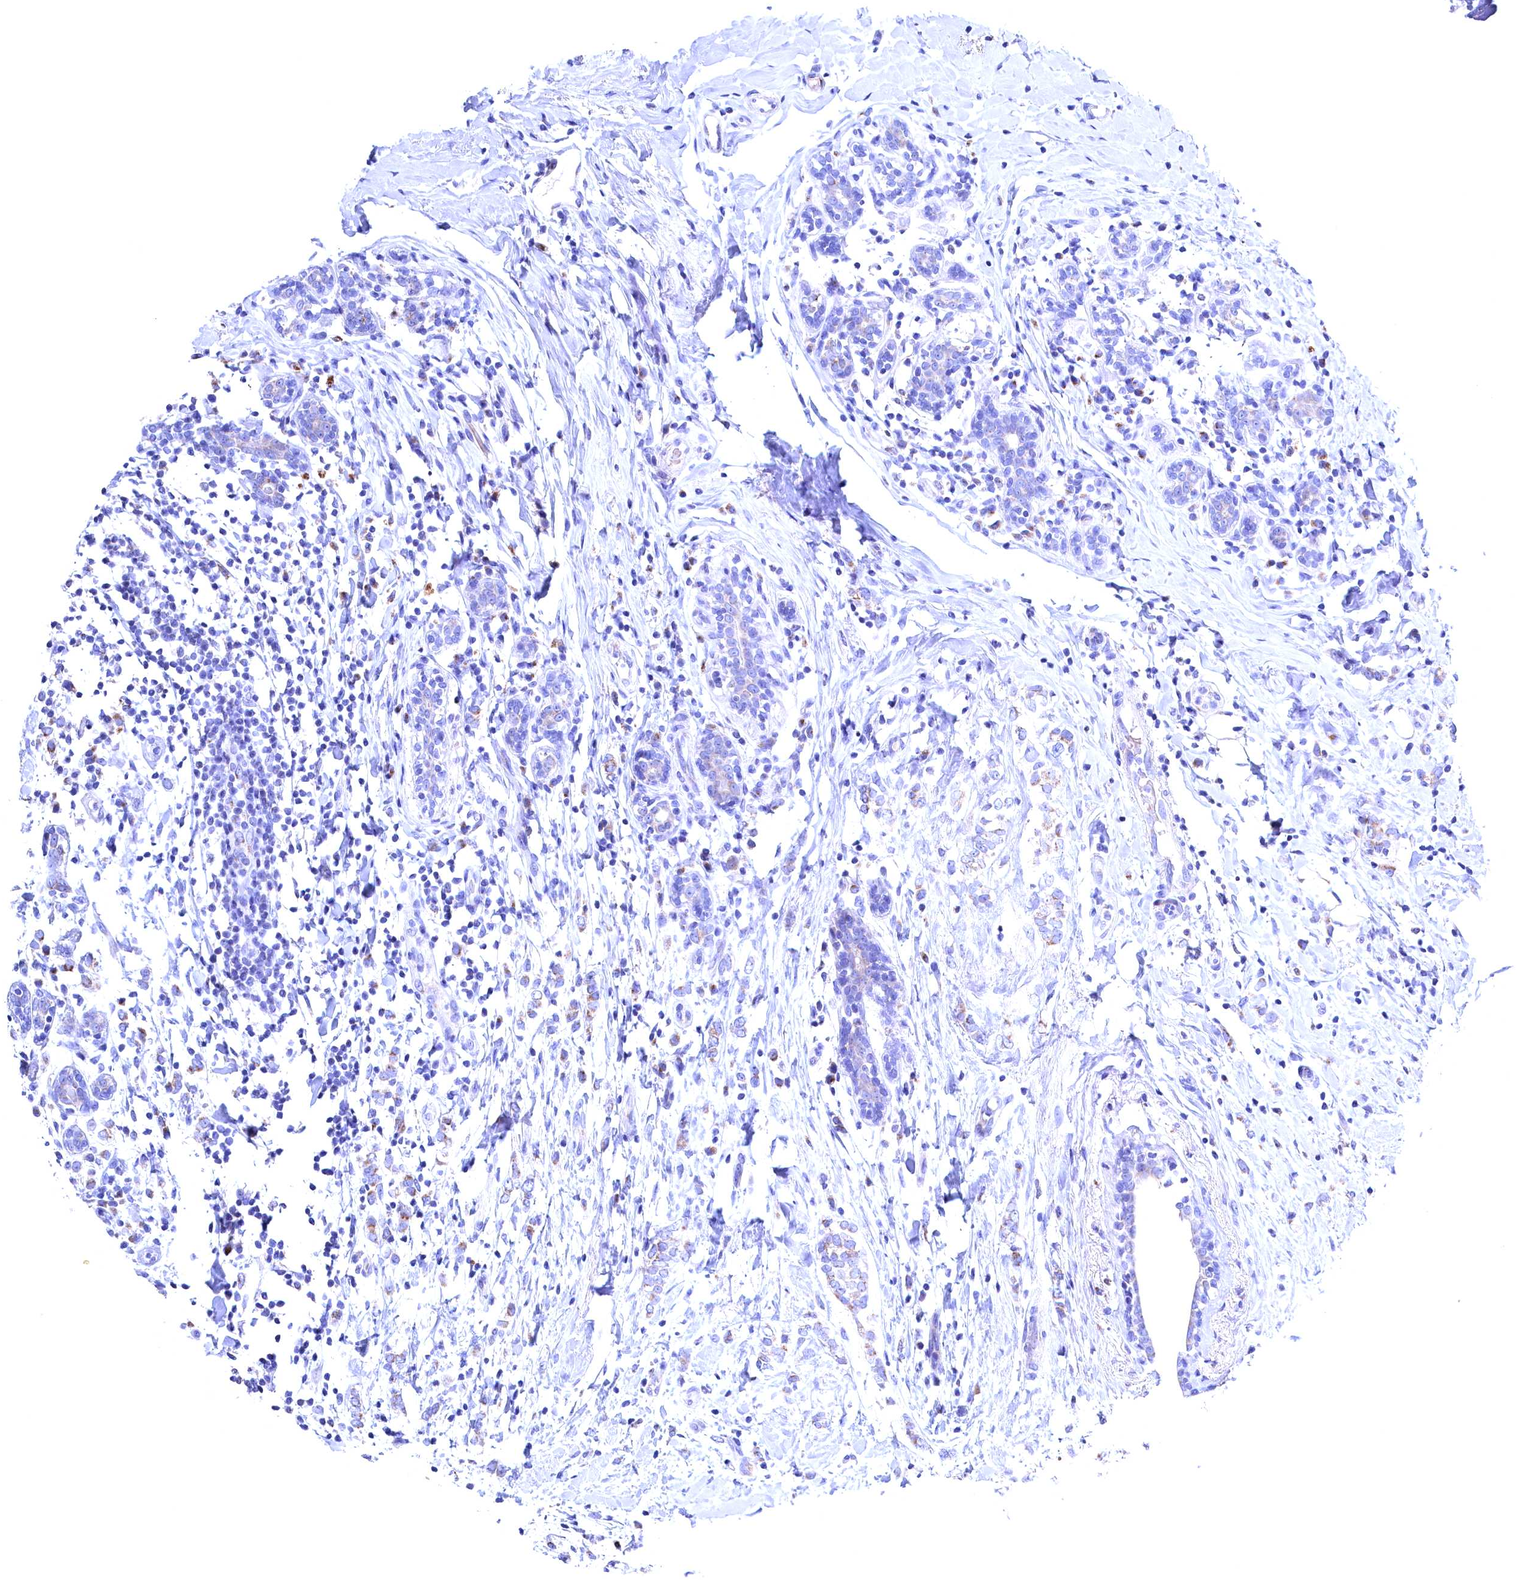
{"staining": {"intensity": "weak", "quantity": "25%-75%", "location": "cytoplasmic/membranous"}, "tissue": "breast cancer", "cell_type": "Tumor cells", "image_type": "cancer", "snomed": [{"axis": "morphology", "description": "Normal tissue, NOS"}, {"axis": "morphology", "description": "Lobular carcinoma"}, {"axis": "topography", "description": "Breast"}], "caption": "Immunohistochemical staining of breast cancer (lobular carcinoma) demonstrates low levels of weak cytoplasmic/membranous positivity in approximately 25%-75% of tumor cells.", "gene": "GPR108", "patient": {"sex": "female", "age": 47}}